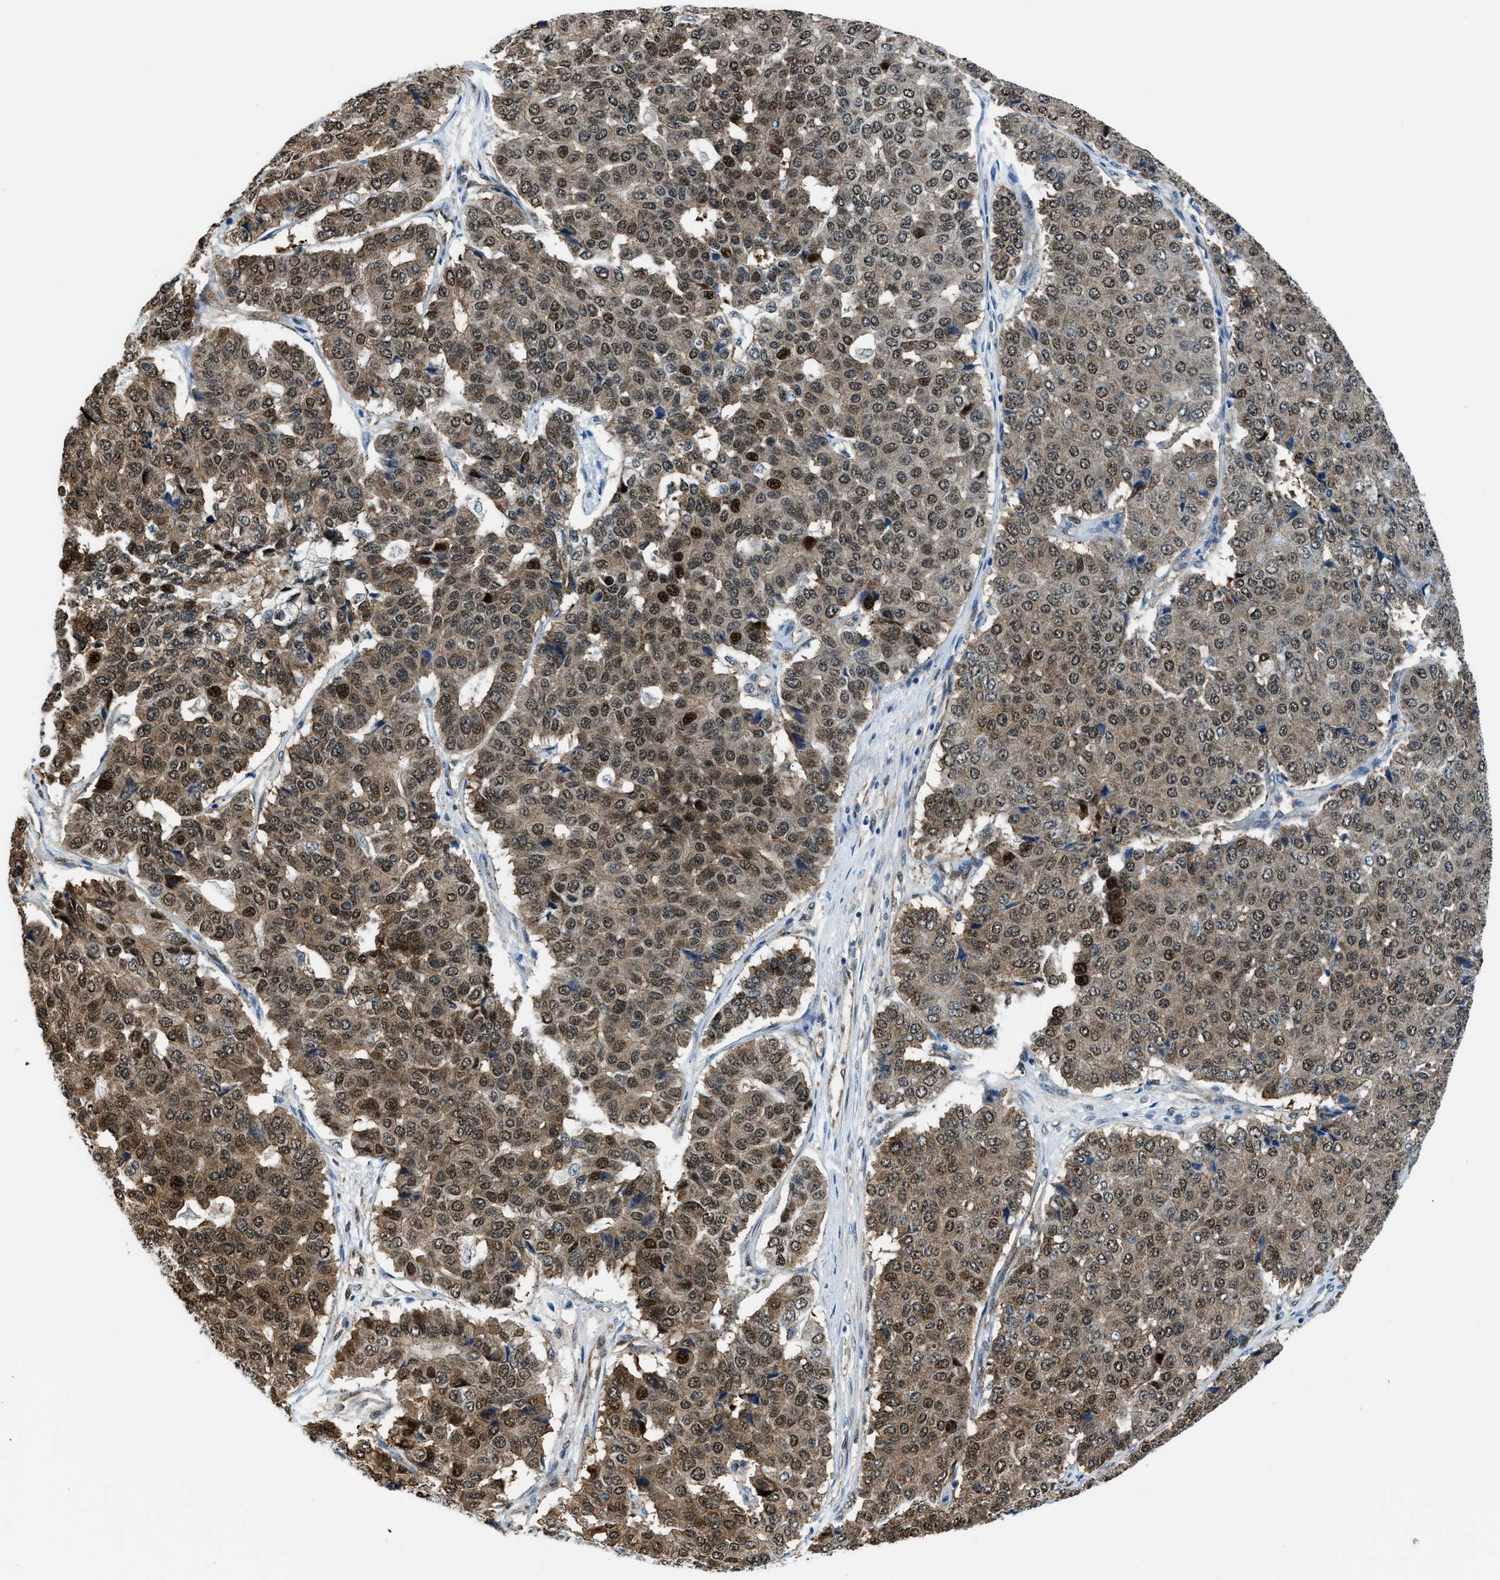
{"staining": {"intensity": "strong", "quantity": ">75%", "location": "cytoplasmic/membranous,nuclear"}, "tissue": "pancreatic cancer", "cell_type": "Tumor cells", "image_type": "cancer", "snomed": [{"axis": "morphology", "description": "Adenocarcinoma, NOS"}, {"axis": "topography", "description": "Pancreas"}], "caption": "Immunohistochemistry (IHC) staining of pancreatic adenocarcinoma, which displays high levels of strong cytoplasmic/membranous and nuclear expression in approximately >75% of tumor cells indicating strong cytoplasmic/membranous and nuclear protein expression. The staining was performed using DAB (brown) for protein detection and nuclei were counterstained in hematoxylin (blue).", "gene": "YWHAE", "patient": {"sex": "male", "age": 50}}